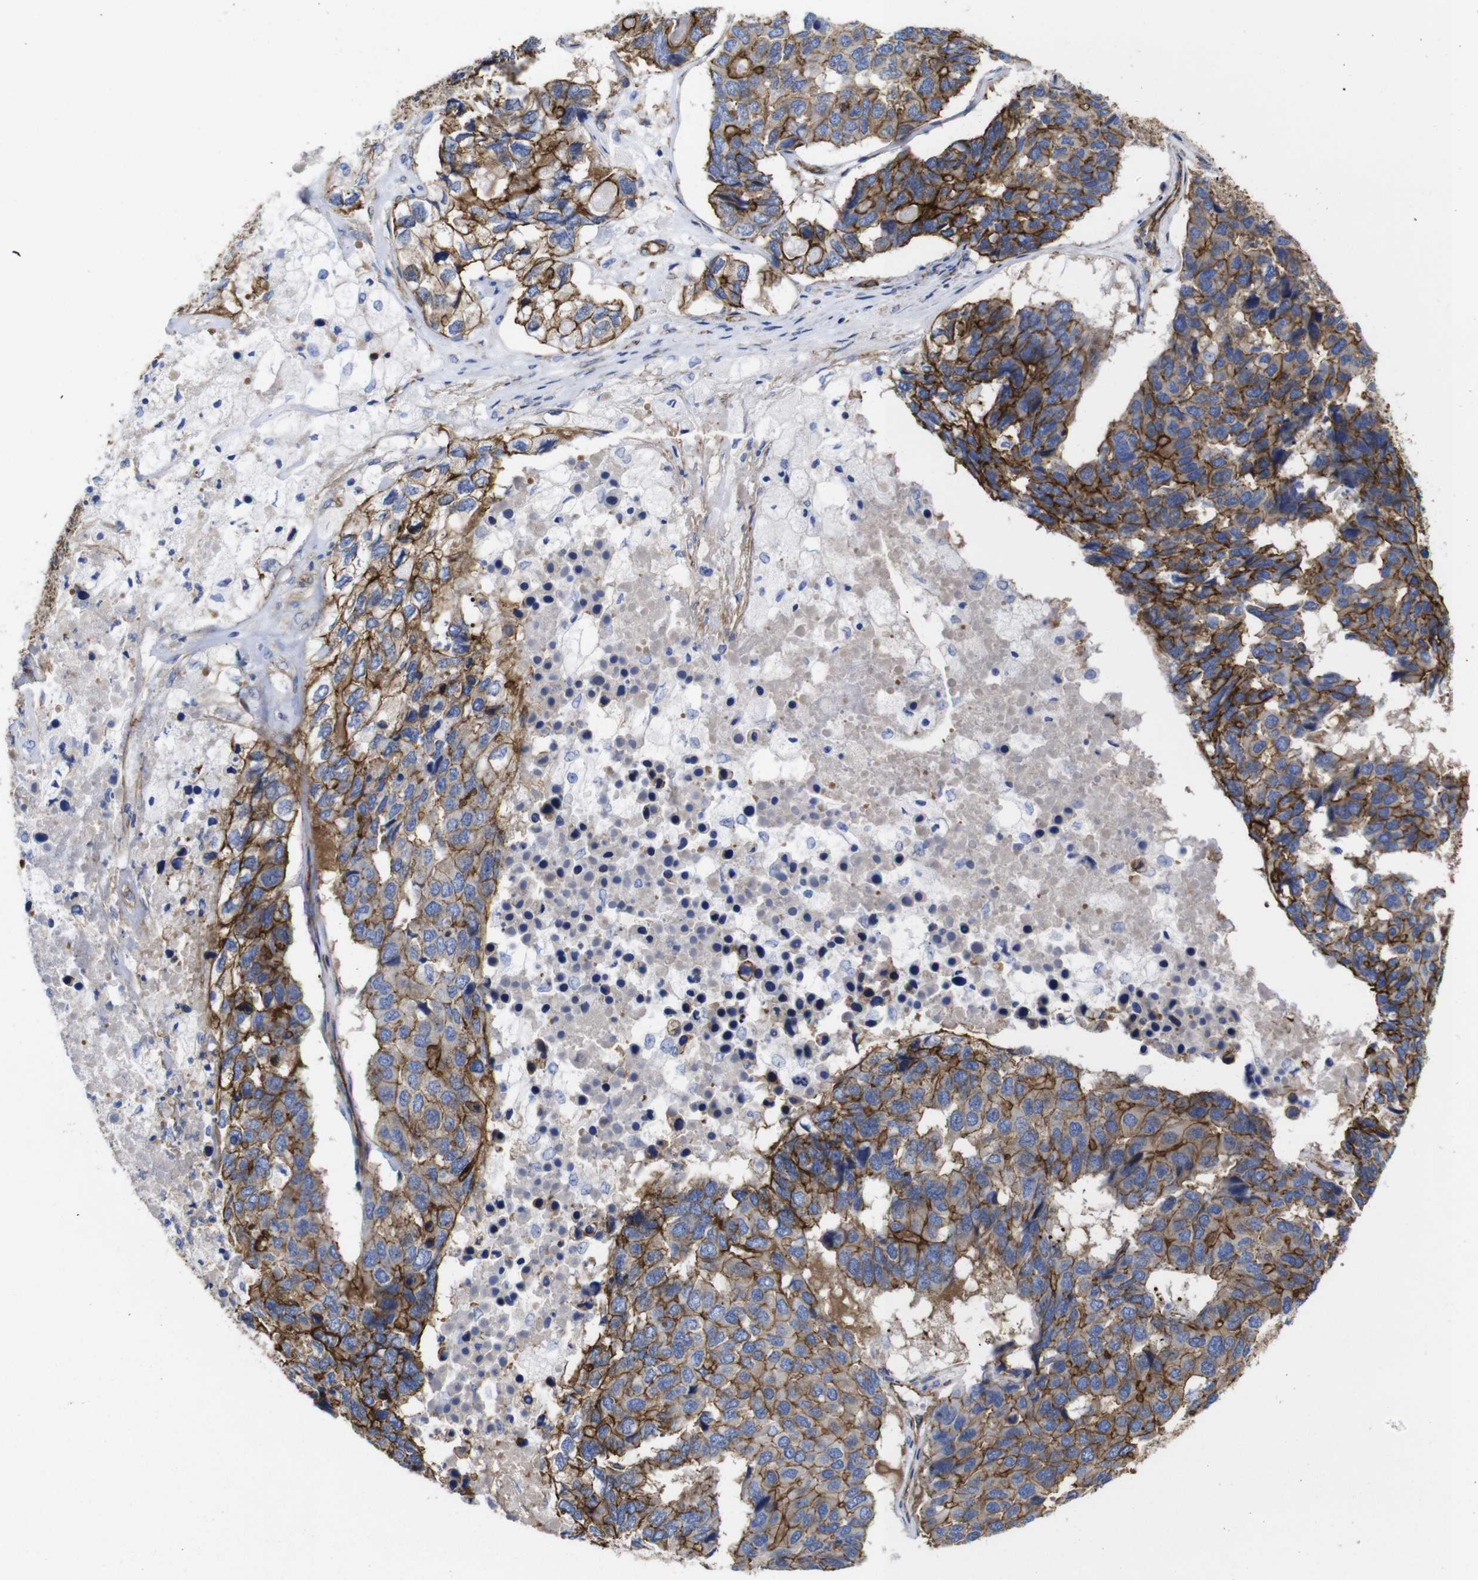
{"staining": {"intensity": "moderate", "quantity": ">75%", "location": "cytoplasmic/membranous"}, "tissue": "pancreatic cancer", "cell_type": "Tumor cells", "image_type": "cancer", "snomed": [{"axis": "morphology", "description": "Adenocarcinoma, NOS"}, {"axis": "topography", "description": "Pancreas"}], "caption": "Moderate cytoplasmic/membranous expression is seen in approximately >75% of tumor cells in pancreatic cancer. (DAB (3,3'-diaminobenzidine) IHC with brightfield microscopy, high magnification).", "gene": "SPTBN1", "patient": {"sex": "male", "age": 50}}